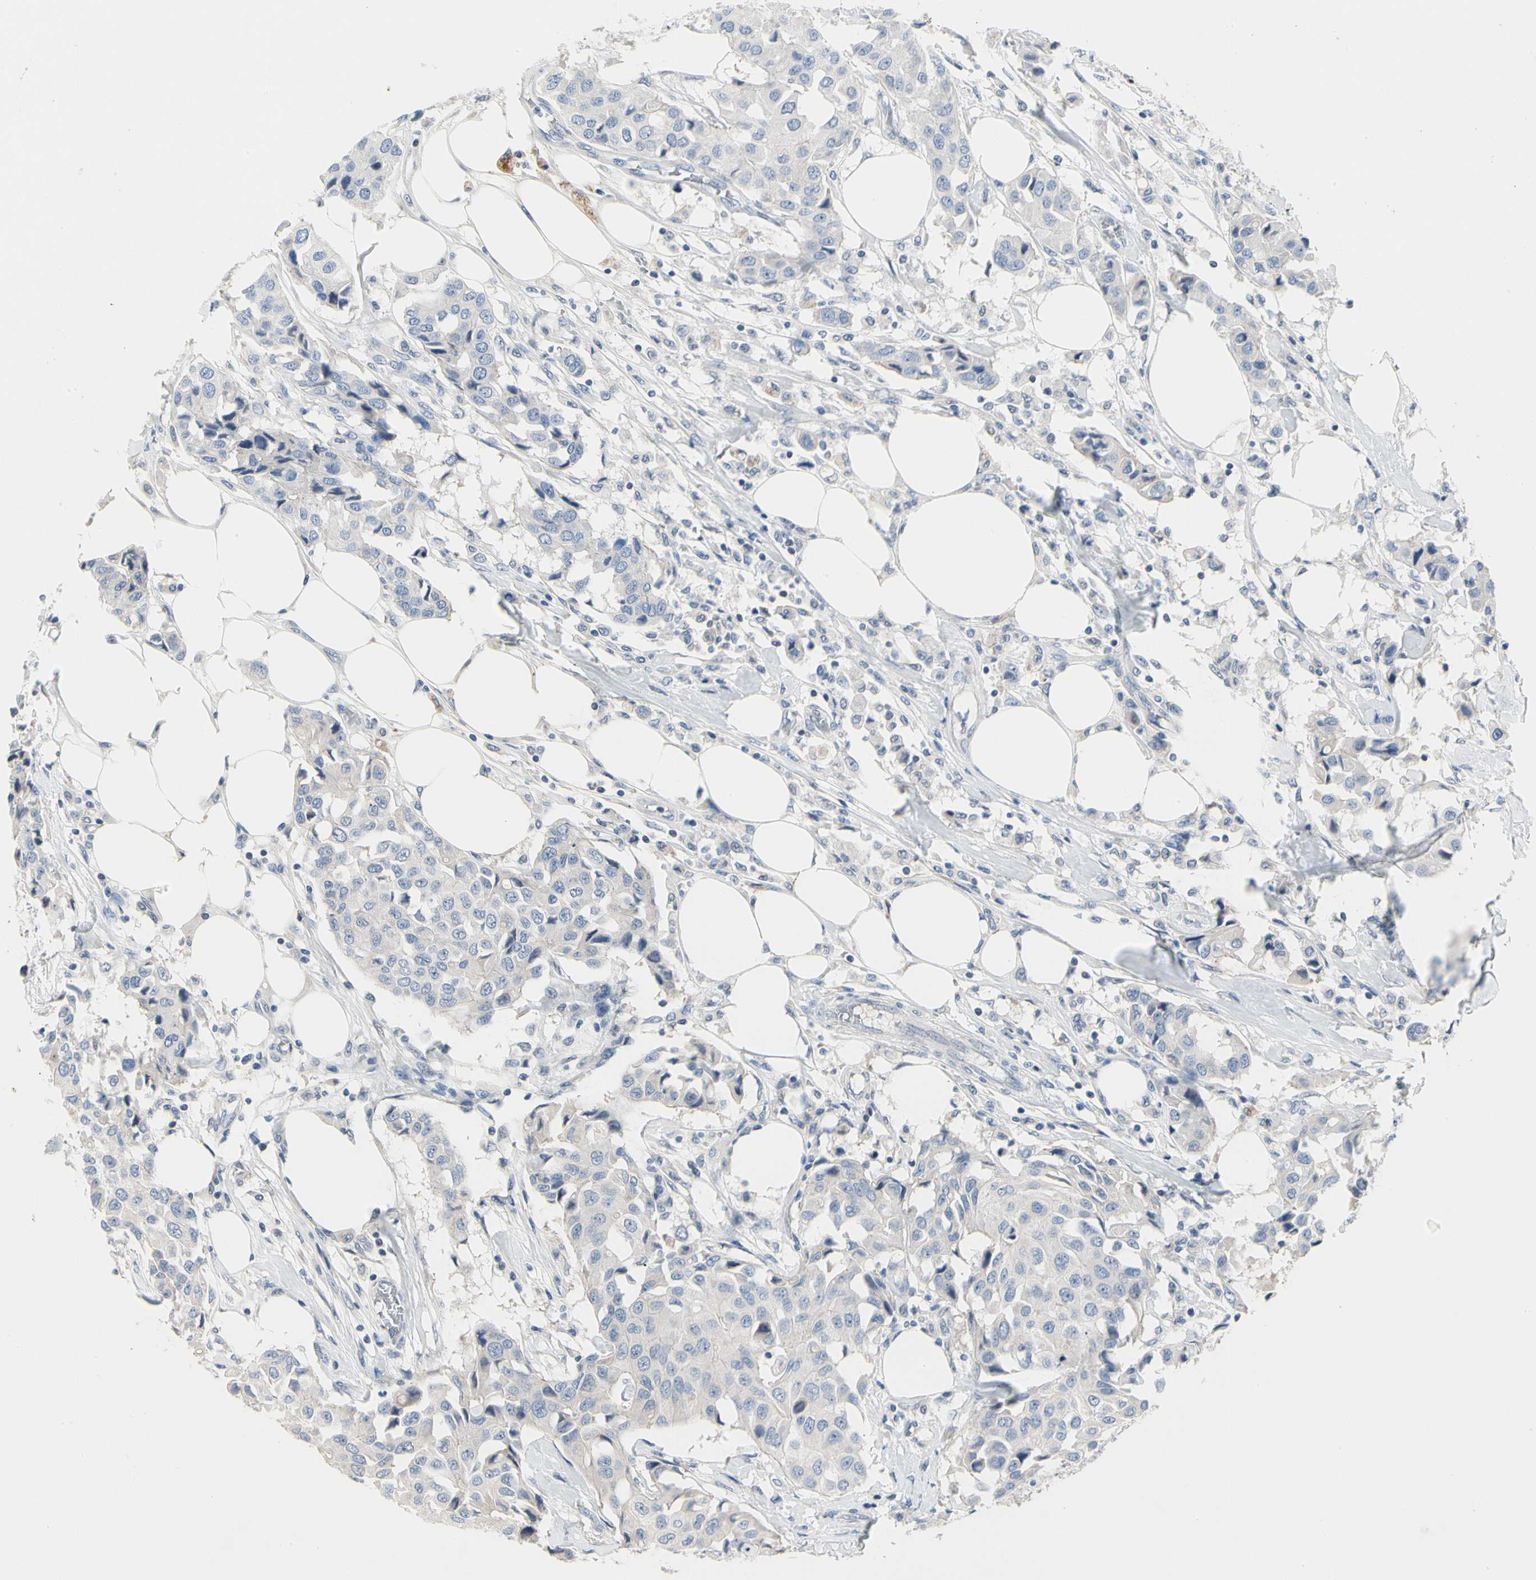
{"staining": {"intensity": "negative", "quantity": "none", "location": "none"}, "tissue": "breast cancer", "cell_type": "Tumor cells", "image_type": "cancer", "snomed": [{"axis": "morphology", "description": "Duct carcinoma"}, {"axis": "topography", "description": "Breast"}], "caption": "Immunohistochemical staining of breast cancer (intraductal carcinoma) exhibits no significant staining in tumor cells.", "gene": "ECRG4", "patient": {"sex": "female", "age": 80}}